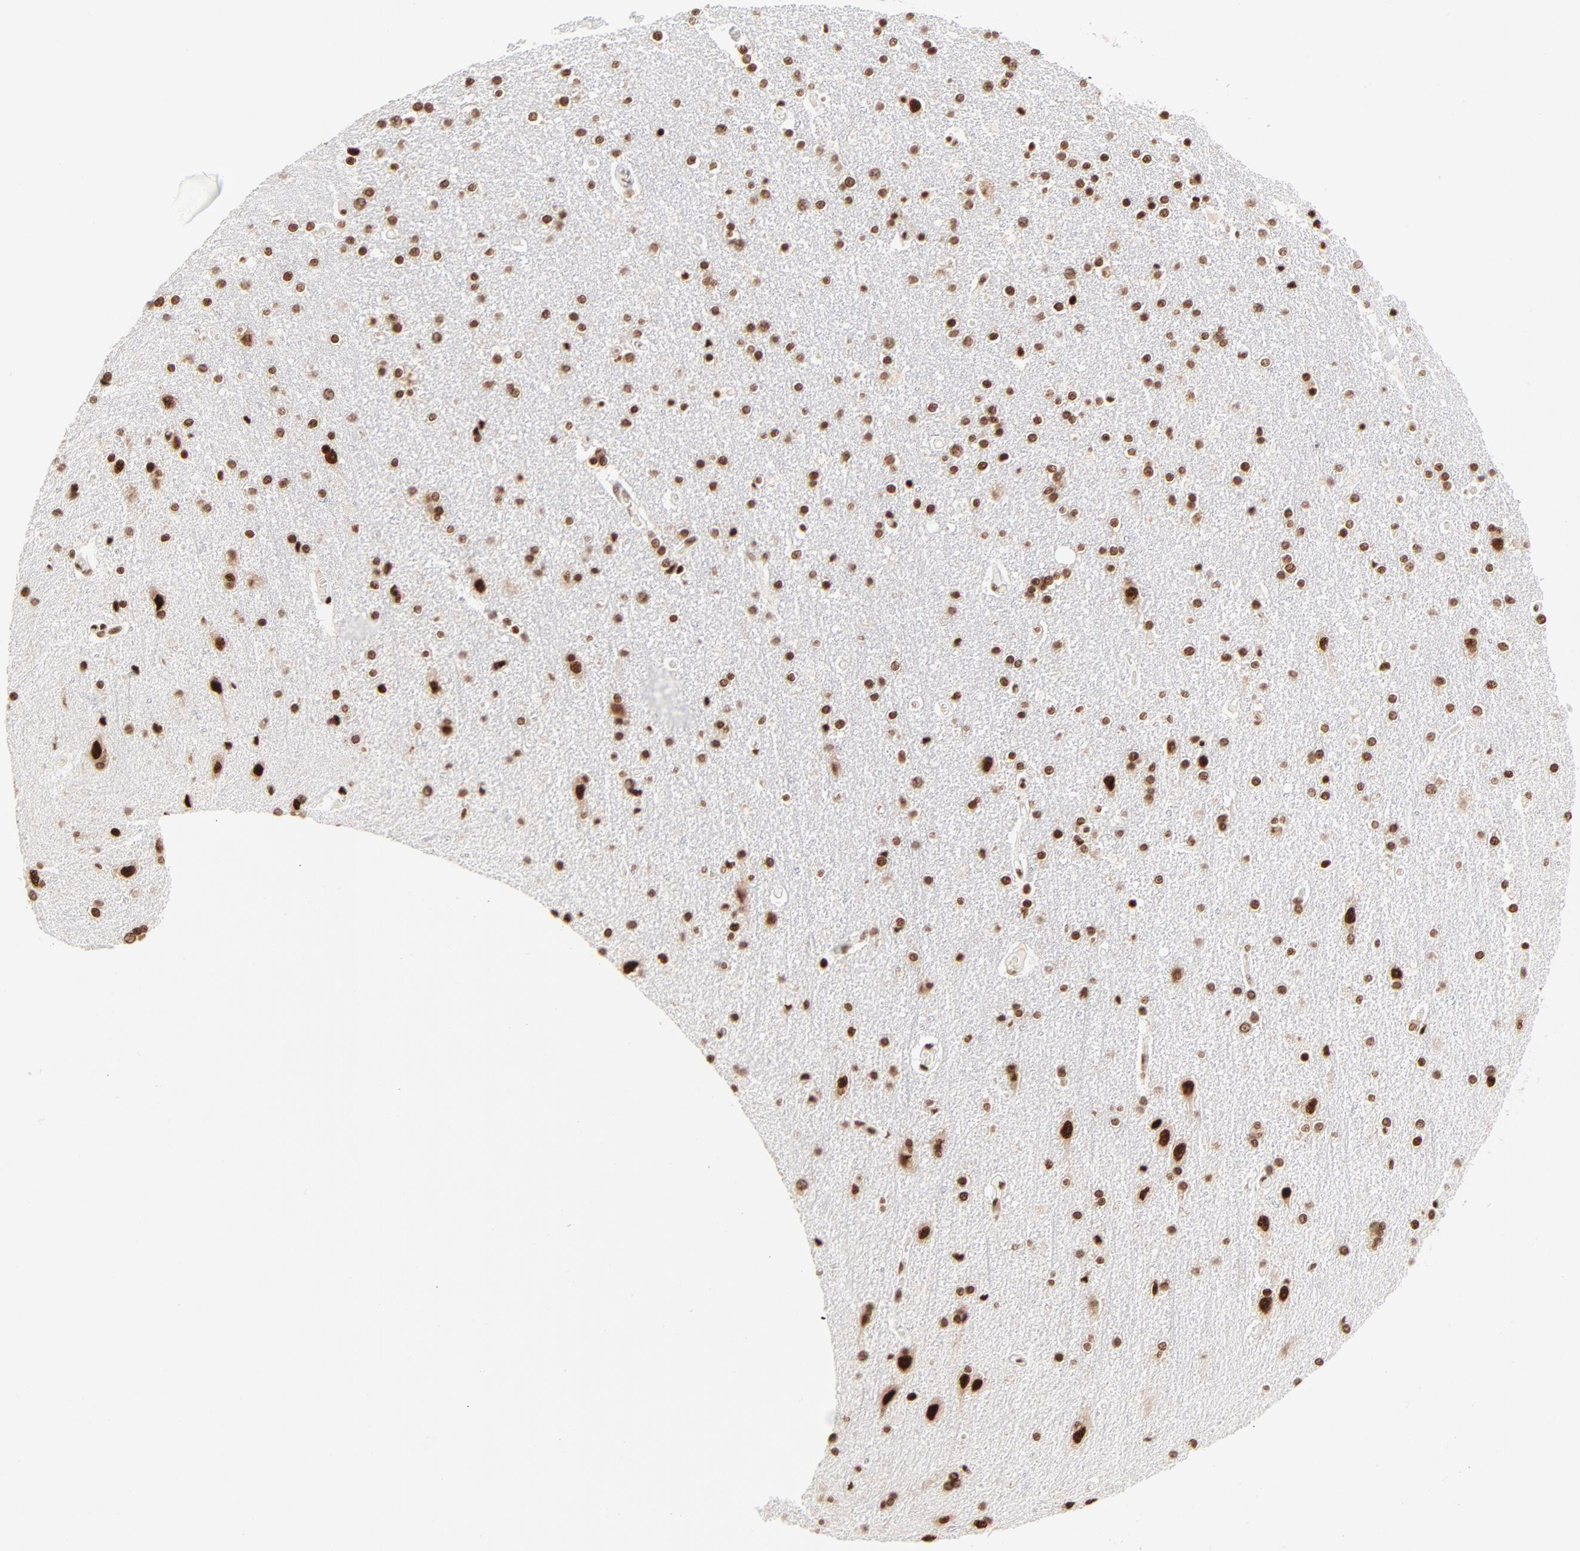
{"staining": {"intensity": "strong", "quantity": ">75%", "location": "nuclear"}, "tissue": "caudate", "cell_type": "Glial cells", "image_type": "normal", "snomed": [{"axis": "morphology", "description": "Normal tissue, NOS"}, {"axis": "topography", "description": "Lateral ventricle wall"}], "caption": "Brown immunohistochemical staining in normal caudate reveals strong nuclear staining in about >75% of glial cells. (DAB (3,3'-diaminobenzidine) = brown stain, brightfield microscopy at high magnification).", "gene": "TARDBP", "patient": {"sex": "female", "age": 54}}